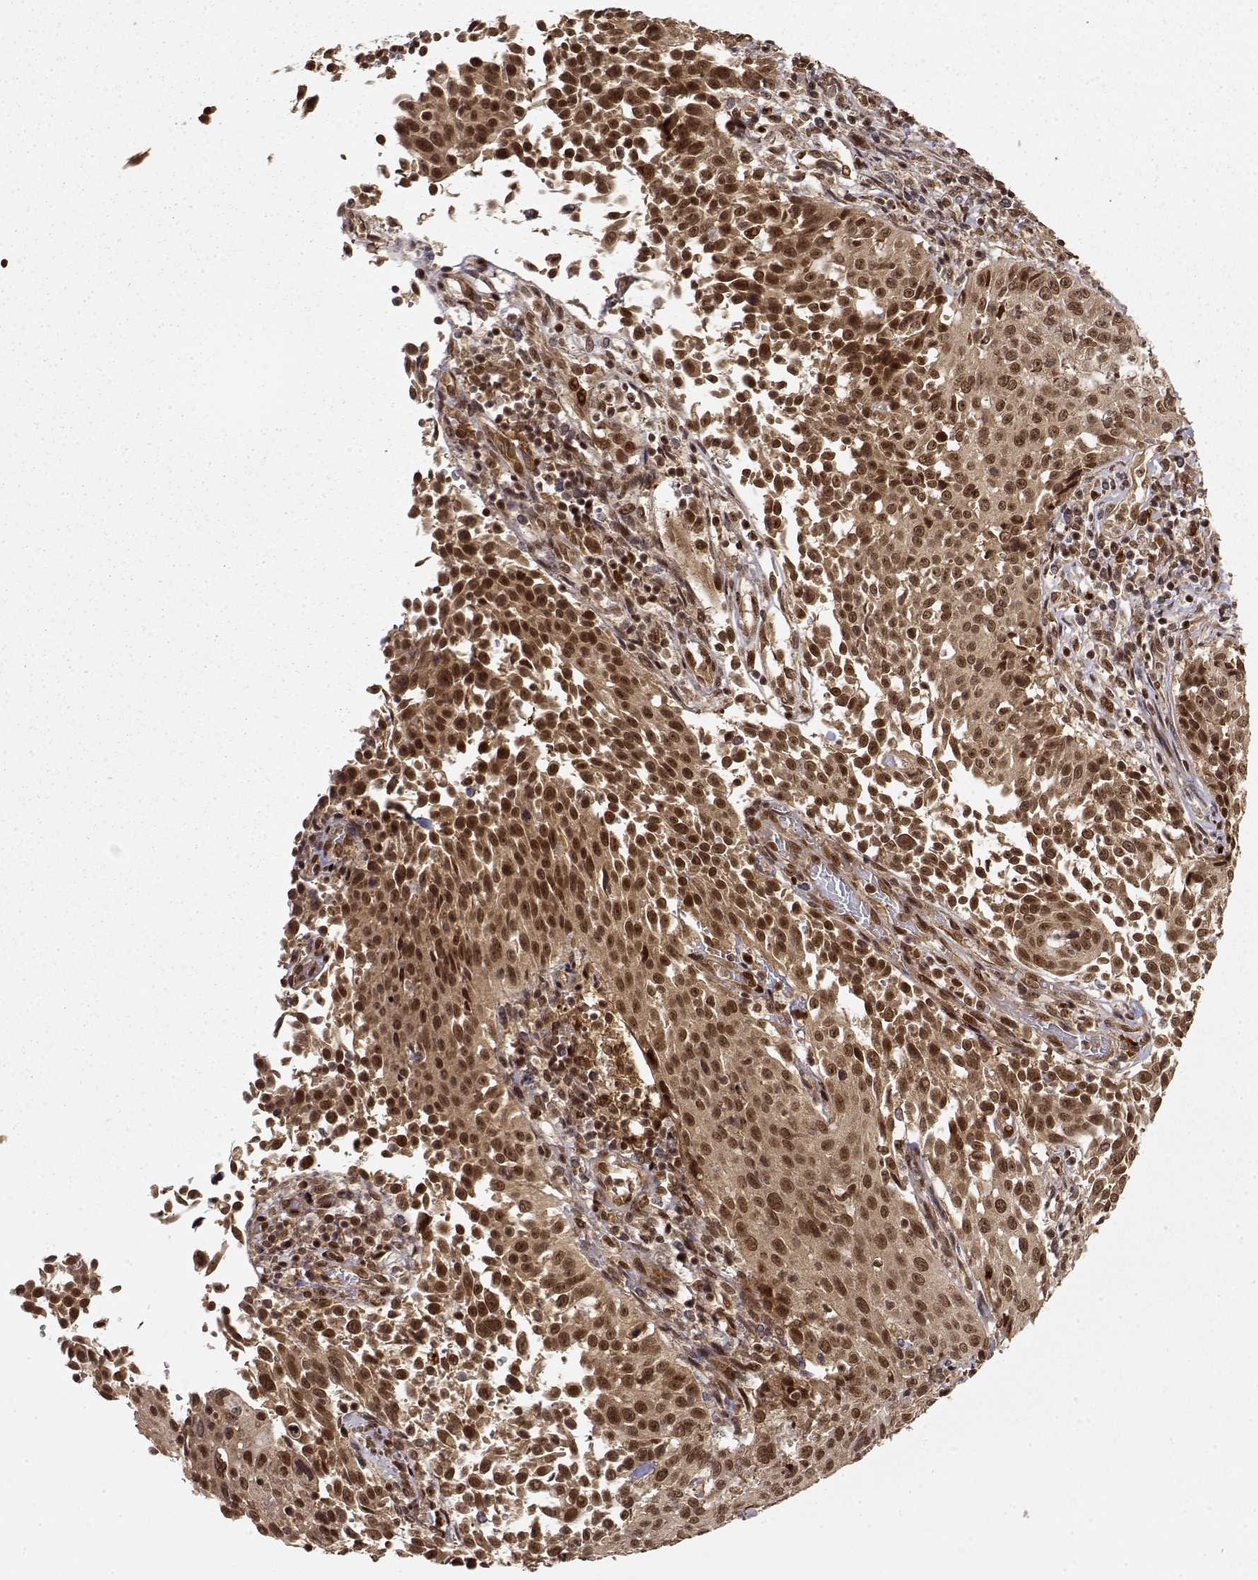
{"staining": {"intensity": "strong", "quantity": ">75%", "location": "cytoplasmic/membranous,nuclear"}, "tissue": "cervical cancer", "cell_type": "Tumor cells", "image_type": "cancer", "snomed": [{"axis": "morphology", "description": "Squamous cell carcinoma, NOS"}, {"axis": "topography", "description": "Cervix"}], "caption": "This is a micrograph of immunohistochemistry (IHC) staining of squamous cell carcinoma (cervical), which shows strong positivity in the cytoplasmic/membranous and nuclear of tumor cells.", "gene": "MAEA", "patient": {"sex": "female", "age": 26}}